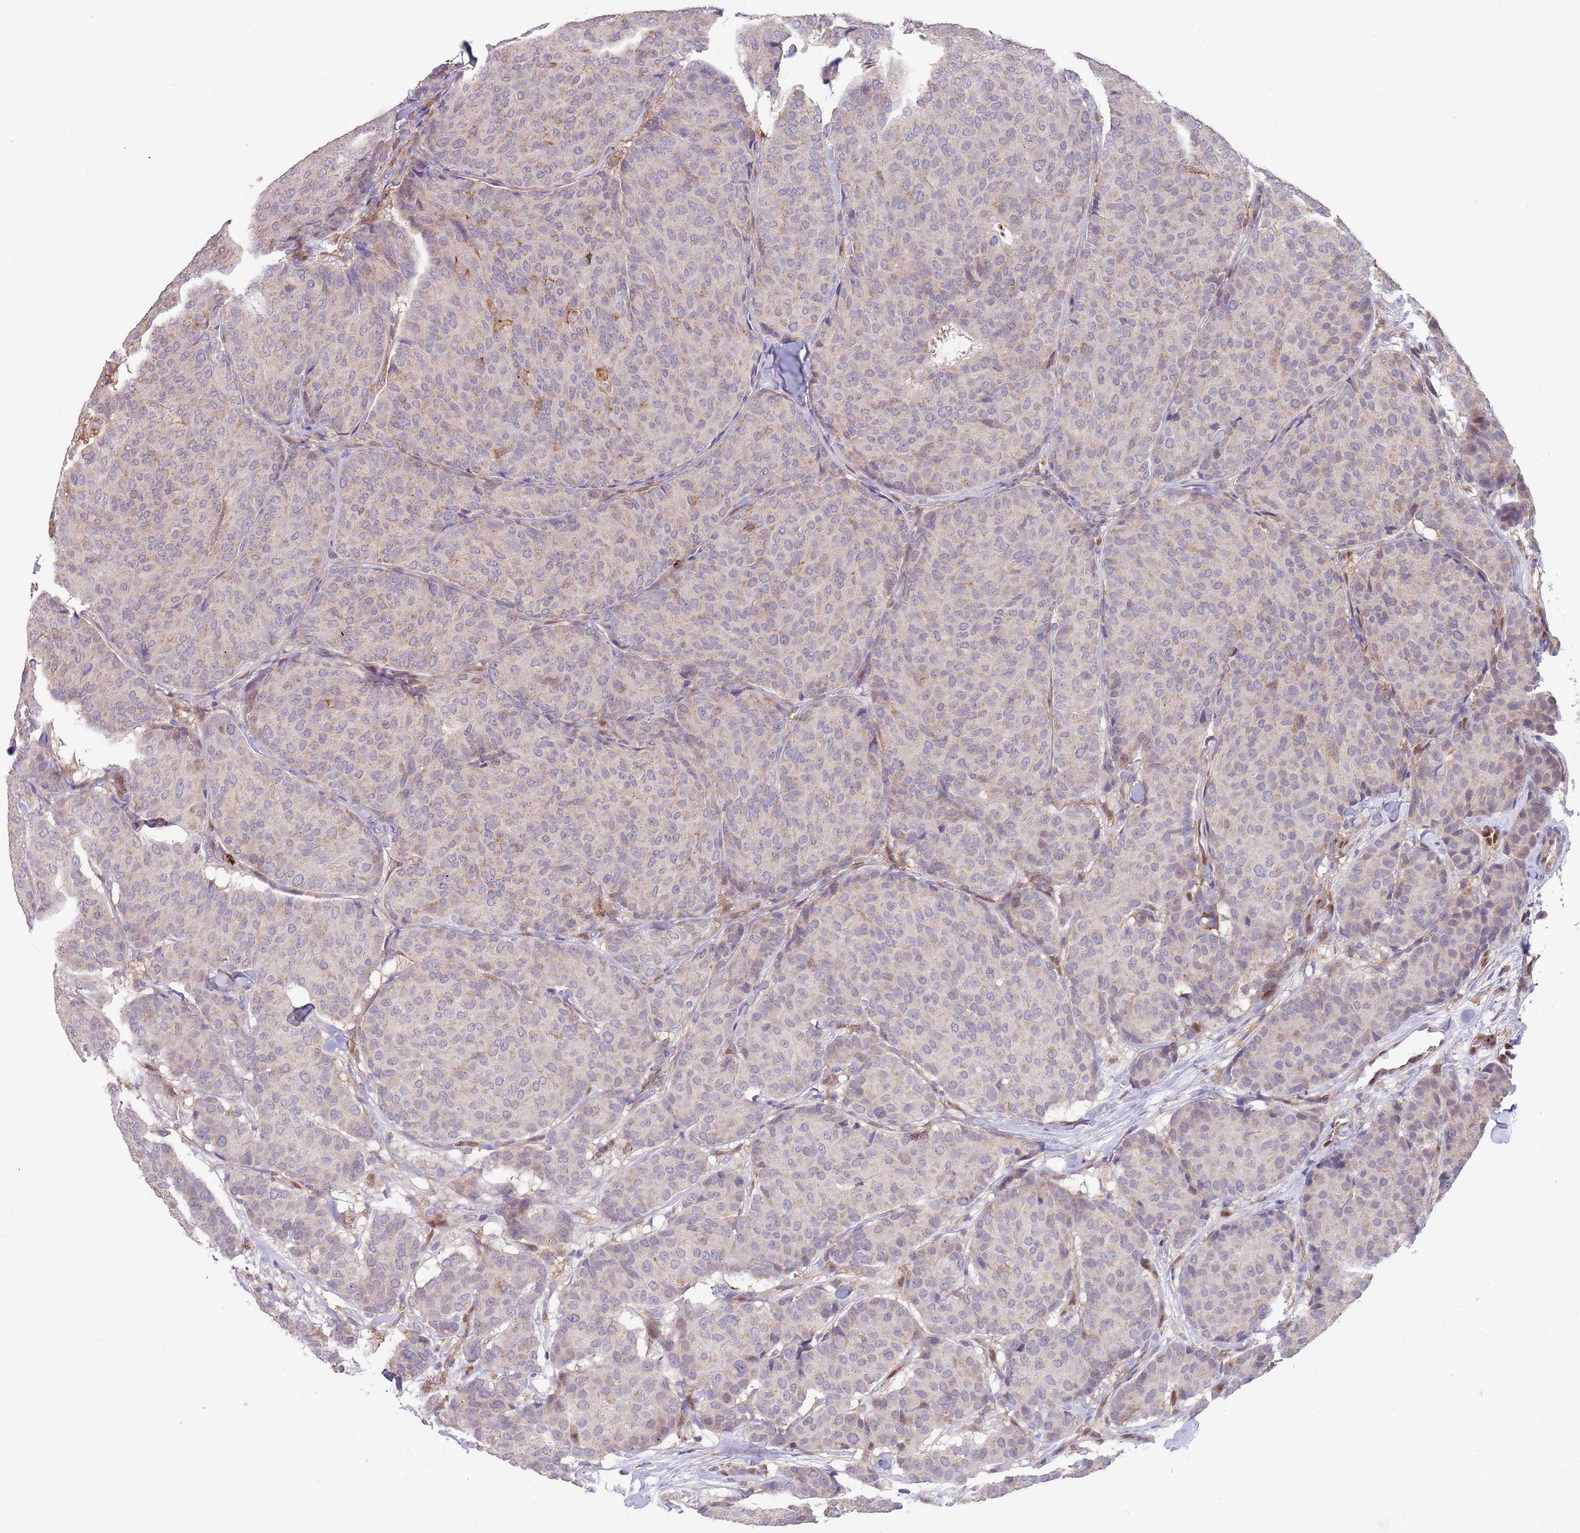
{"staining": {"intensity": "weak", "quantity": "<25%", "location": "cytoplasmic/membranous"}, "tissue": "breast cancer", "cell_type": "Tumor cells", "image_type": "cancer", "snomed": [{"axis": "morphology", "description": "Duct carcinoma"}, {"axis": "topography", "description": "Breast"}], "caption": "This photomicrograph is of breast cancer stained with immunohistochemistry (IHC) to label a protein in brown with the nuclei are counter-stained blue. There is no positivity in tumor cells. (DAB (3,3'-diaminobenzidine) IHC with hematoxylin counter stain).", "gene": "DDT", "patient": {"sex": "female", "age": 75}}